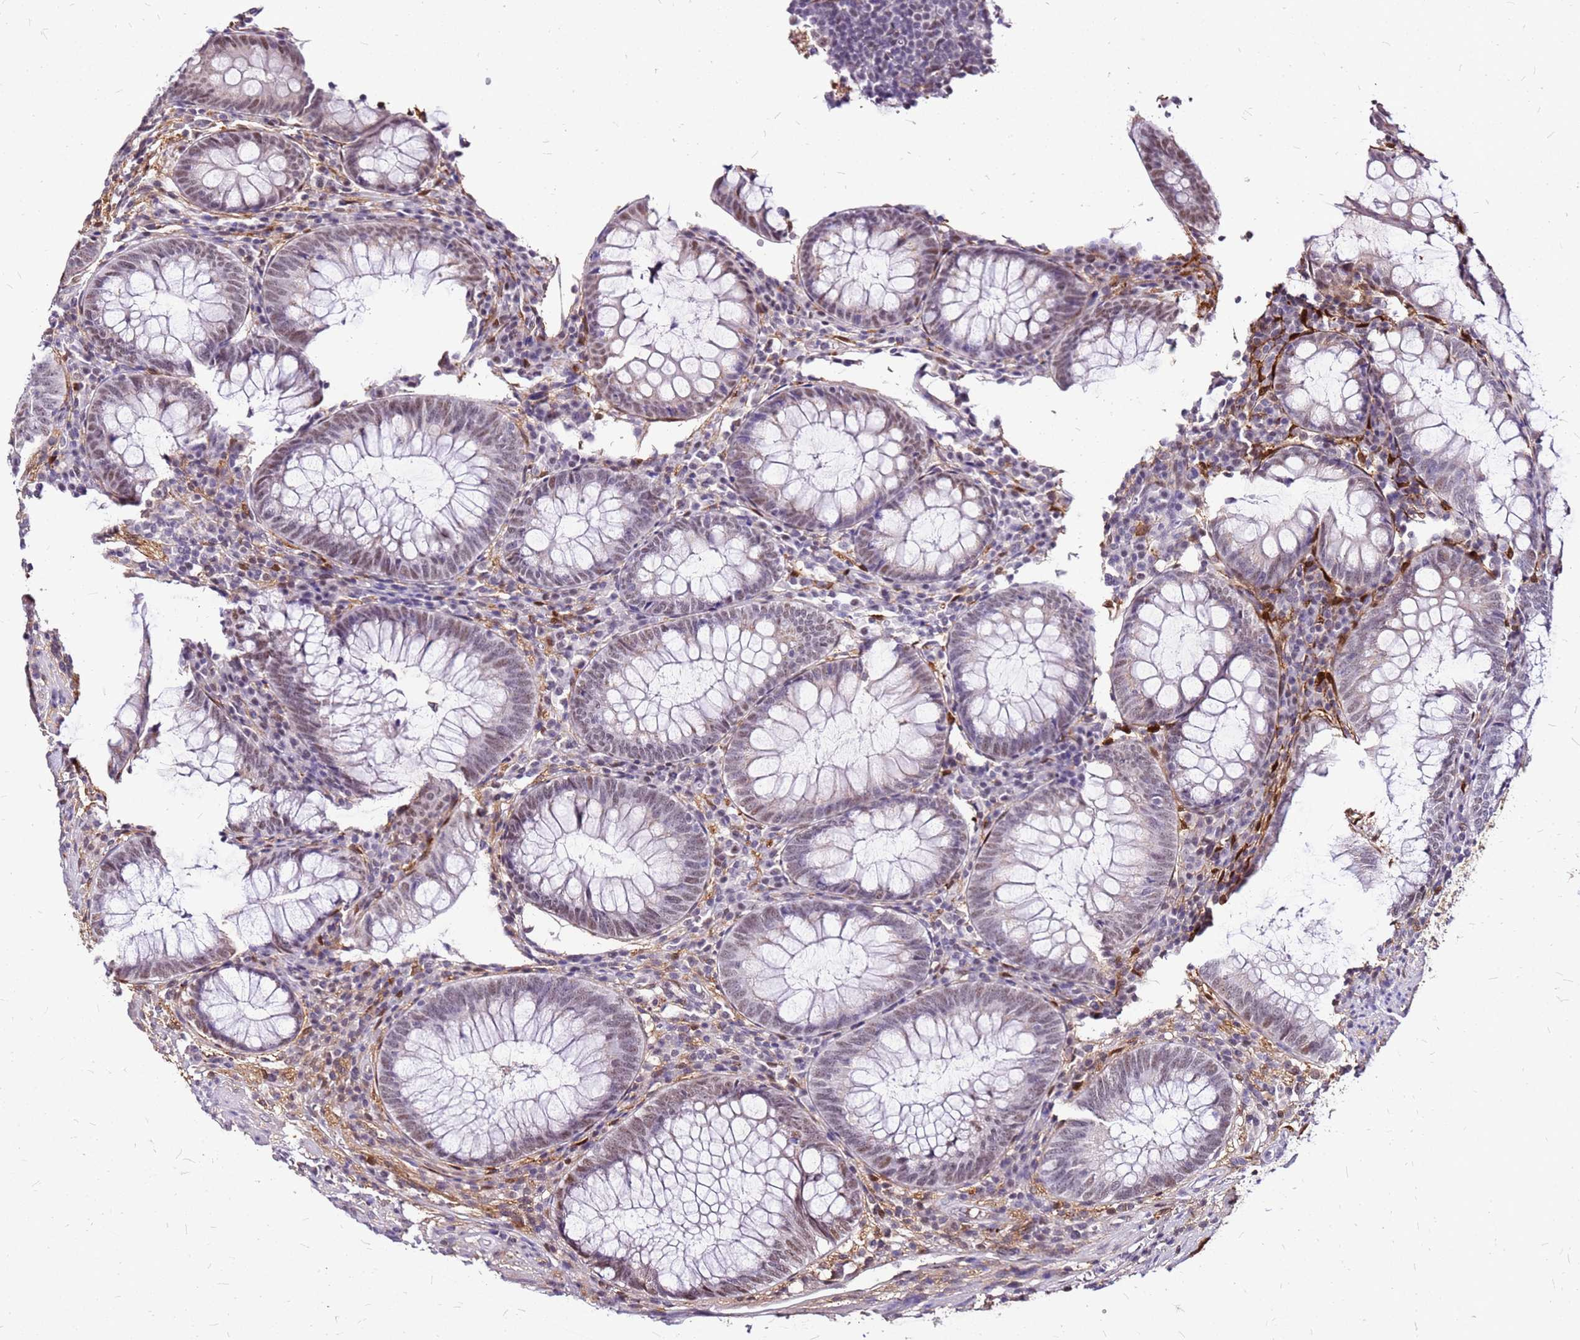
{"staining": {"intensity": "weak", "quantity": "25%-75%", "location": "nuclear"}, "tissue": "appendix", "cell_type": "Glandular cells", "image_type": "normal", "snomed": [{"axis": "morphology", "description": "Normal tissue, NOS"}, {"axis": "topography", "description": "Appendix"}], "caption": "High-power microscopy captured an IHC histopathology image of normal appendix, revealing weak nuclear expression in approximately 25%-75% of glandular cells. Immunohistochemistry (ihc) stains the protein in brown and the nuclei are stained blue.", "gene": "ALDH1A3", "patient": {"sex": "male", "age": 83}}